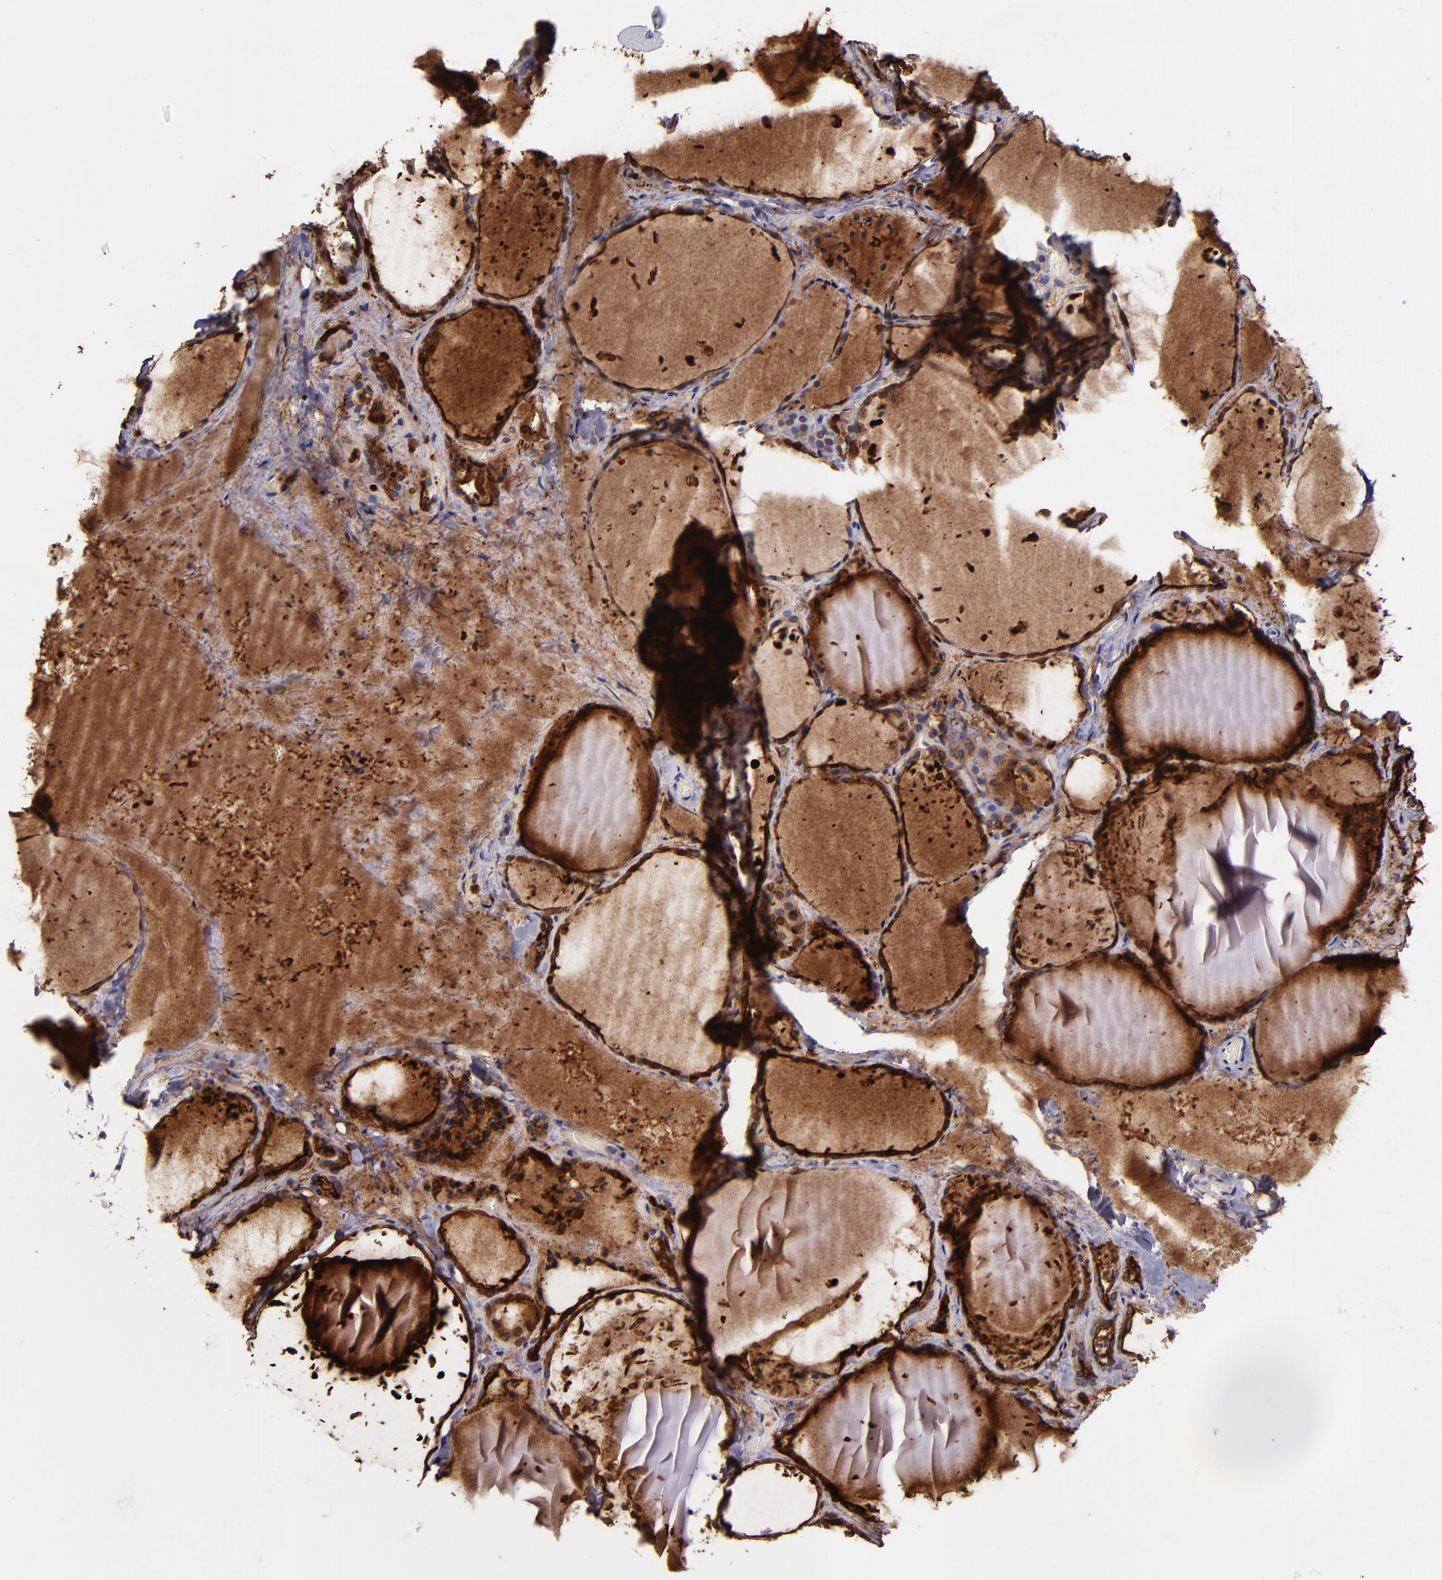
{"staining": {"intensity": "strong", "quantity": ">75%", "location": "cytoplasmic/membranous"}, "tissue": "thyroid gland", "cell_type": "Glandular cells", "image_type": "normal", "snomed": [{"axis": "morphology", "description": "Normal tissue, NOS"}, {"axis": "topography", "description": "Thyroid gland"}], "caption": "Brown immunohistochemical staining in benign thyroid gland shows strong cytoplasmic/membranous positivity in approximately >75% of glandular cells.", "gene": "MFGE8", "patient": {"sex": "female", "age": 22}}